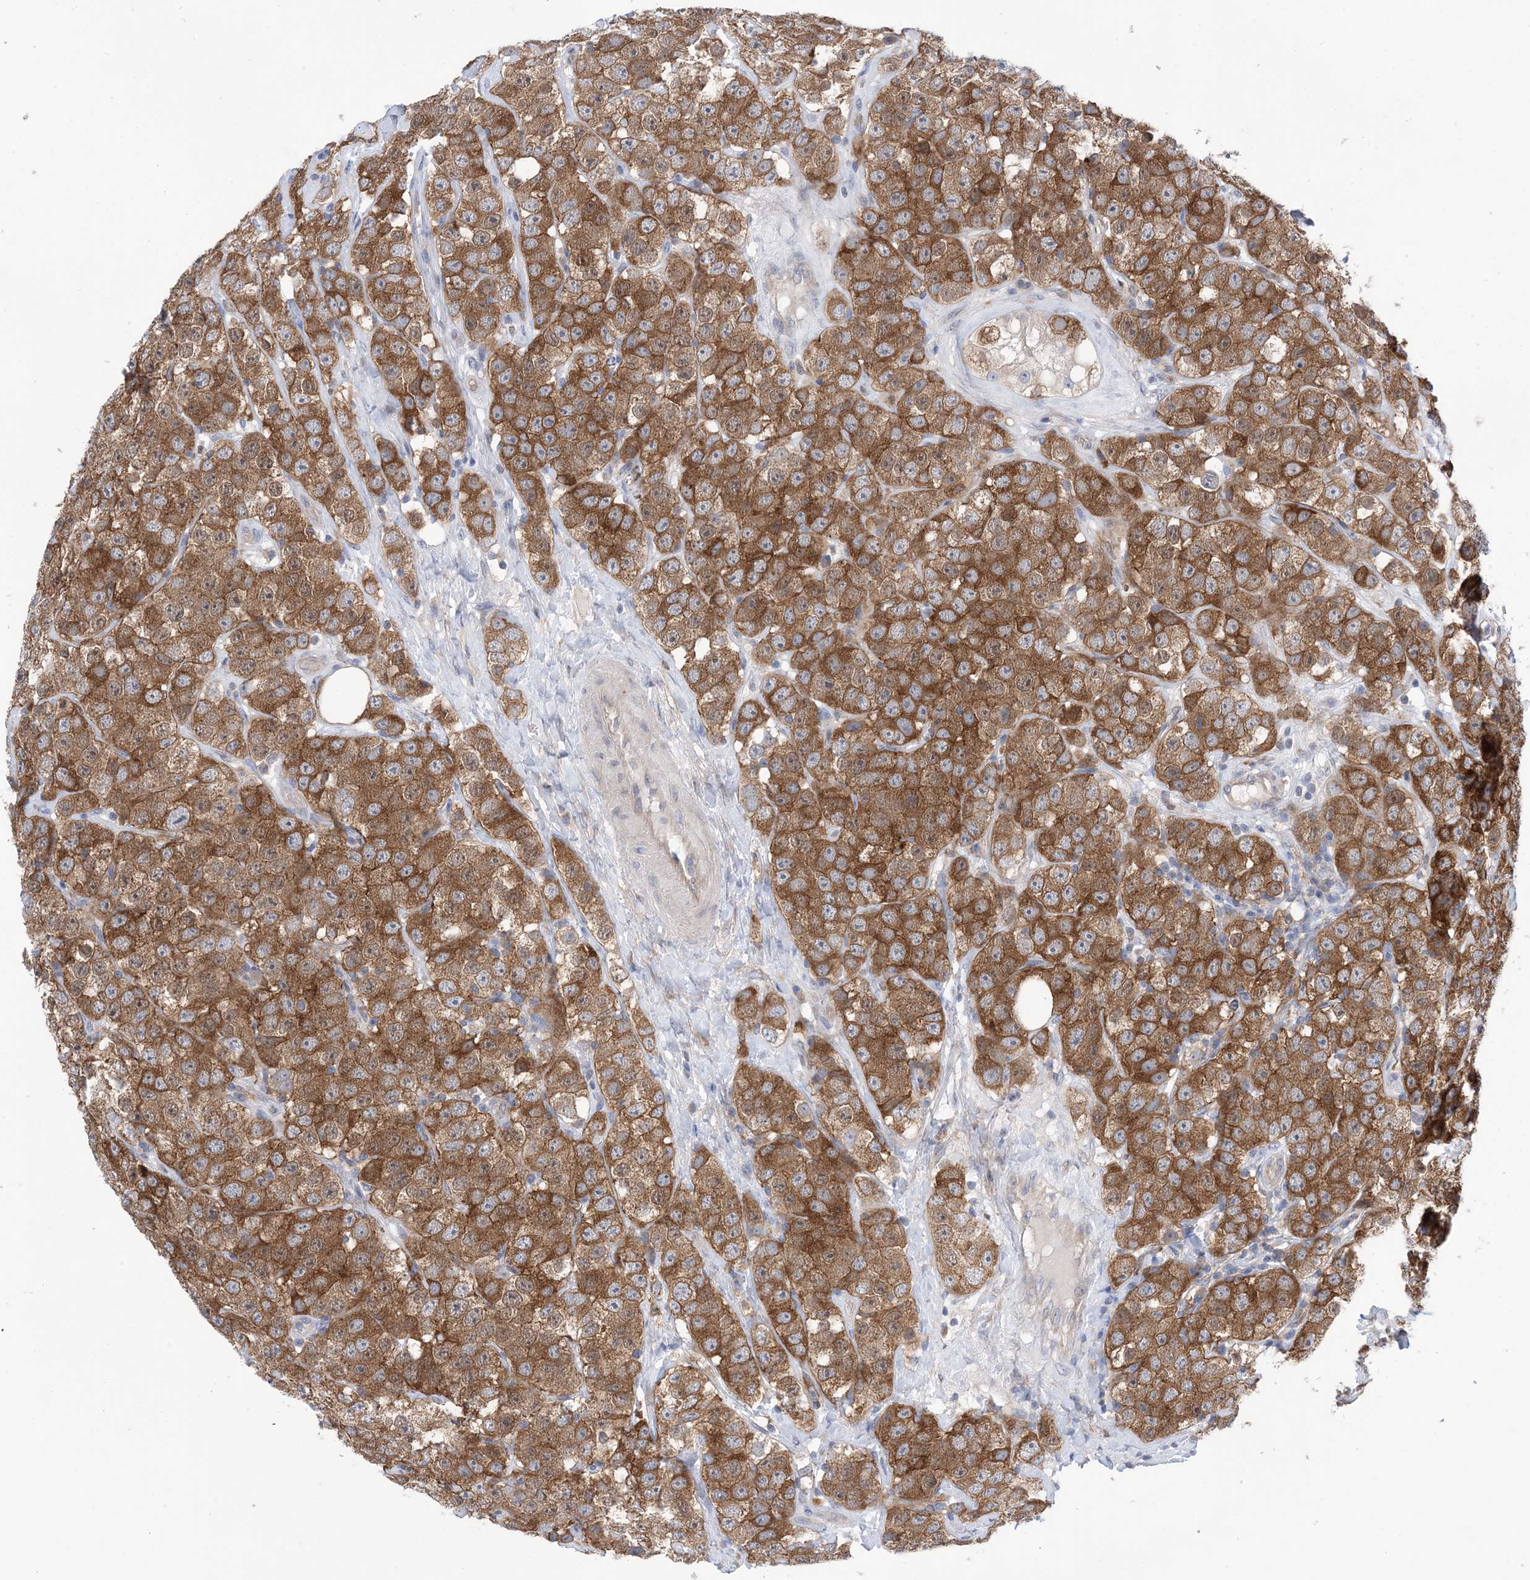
{"staining": {"intensity": "strong", "quantity": "25%-75%", "location": "cytoplasmic/membranous"}, "tissue": "testis cancer", "cell_type": "Tumor cells", "image_type": "cancer", "snomed": [{"axis": "morphology", "description": "Seminoma, NOS"}, {"axis": "topography", "description": "Testis"}], "caption": "Protein expression analysis of testis cancer (seminoma) displays strong cytoplasmic/membranous staining in approximately 25%-75% of tumor cells.", "gene": "EHBP1", "patient": {"sex": "male", "age": 28}}